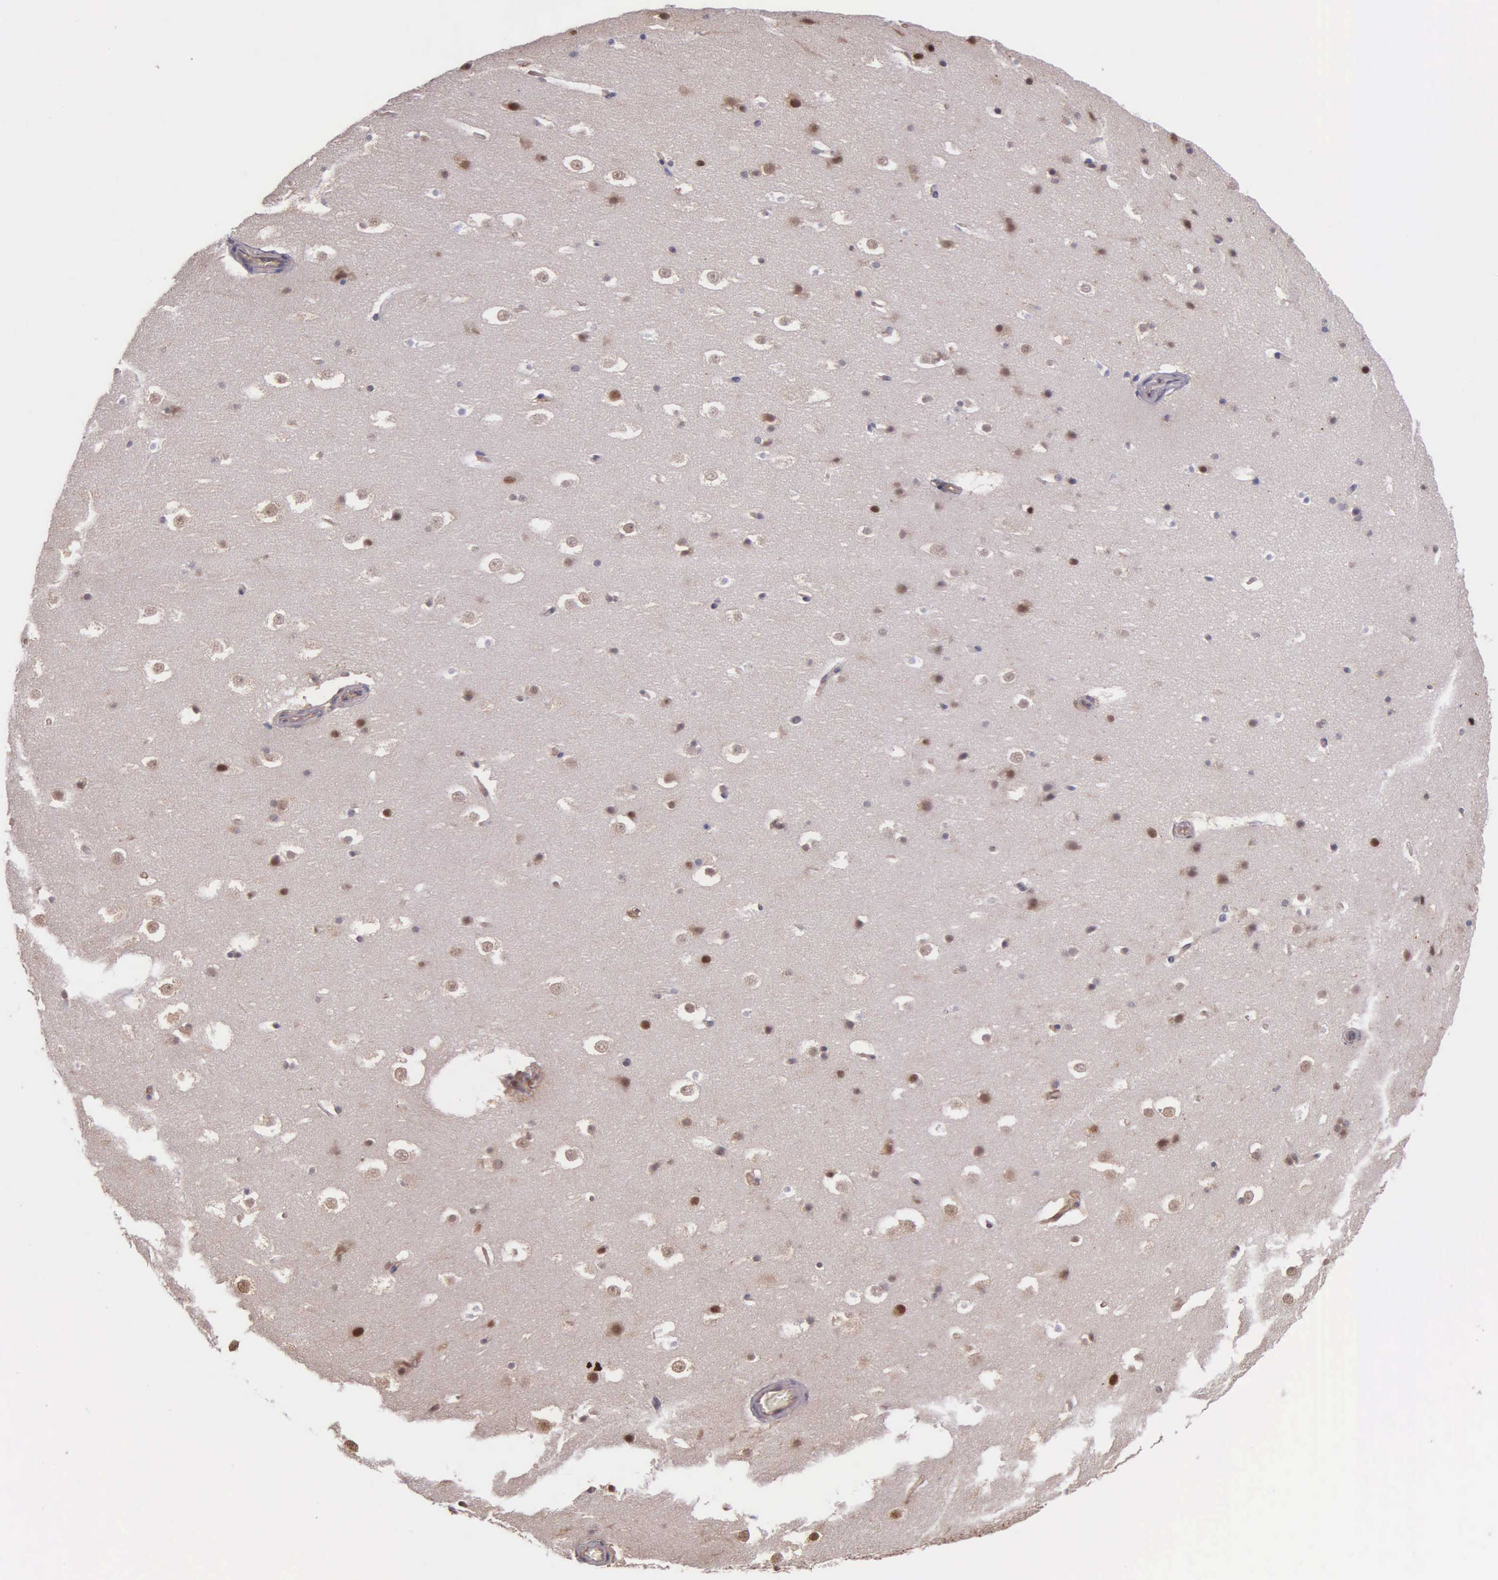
{"staining": {"intensity": "weak", "quantity": ">75%", "location": "nuclear"}, "tissue": "hippocampus", "cell_type": "Glial cells", "image_type": "normal", "snomed": [{"axis": "morphology", "description": "Normal tissue, NOS"}, {"axis": "topography", "description": "Hippocampus"}], "caption": "This image exhibits immunohistochemistry staining of normal human hippocampus, with low weak nuclear positivity in approximately >75% of glial cells.", "gene": "PSMC1", "patient": {"sex": "male", "age": 45}}